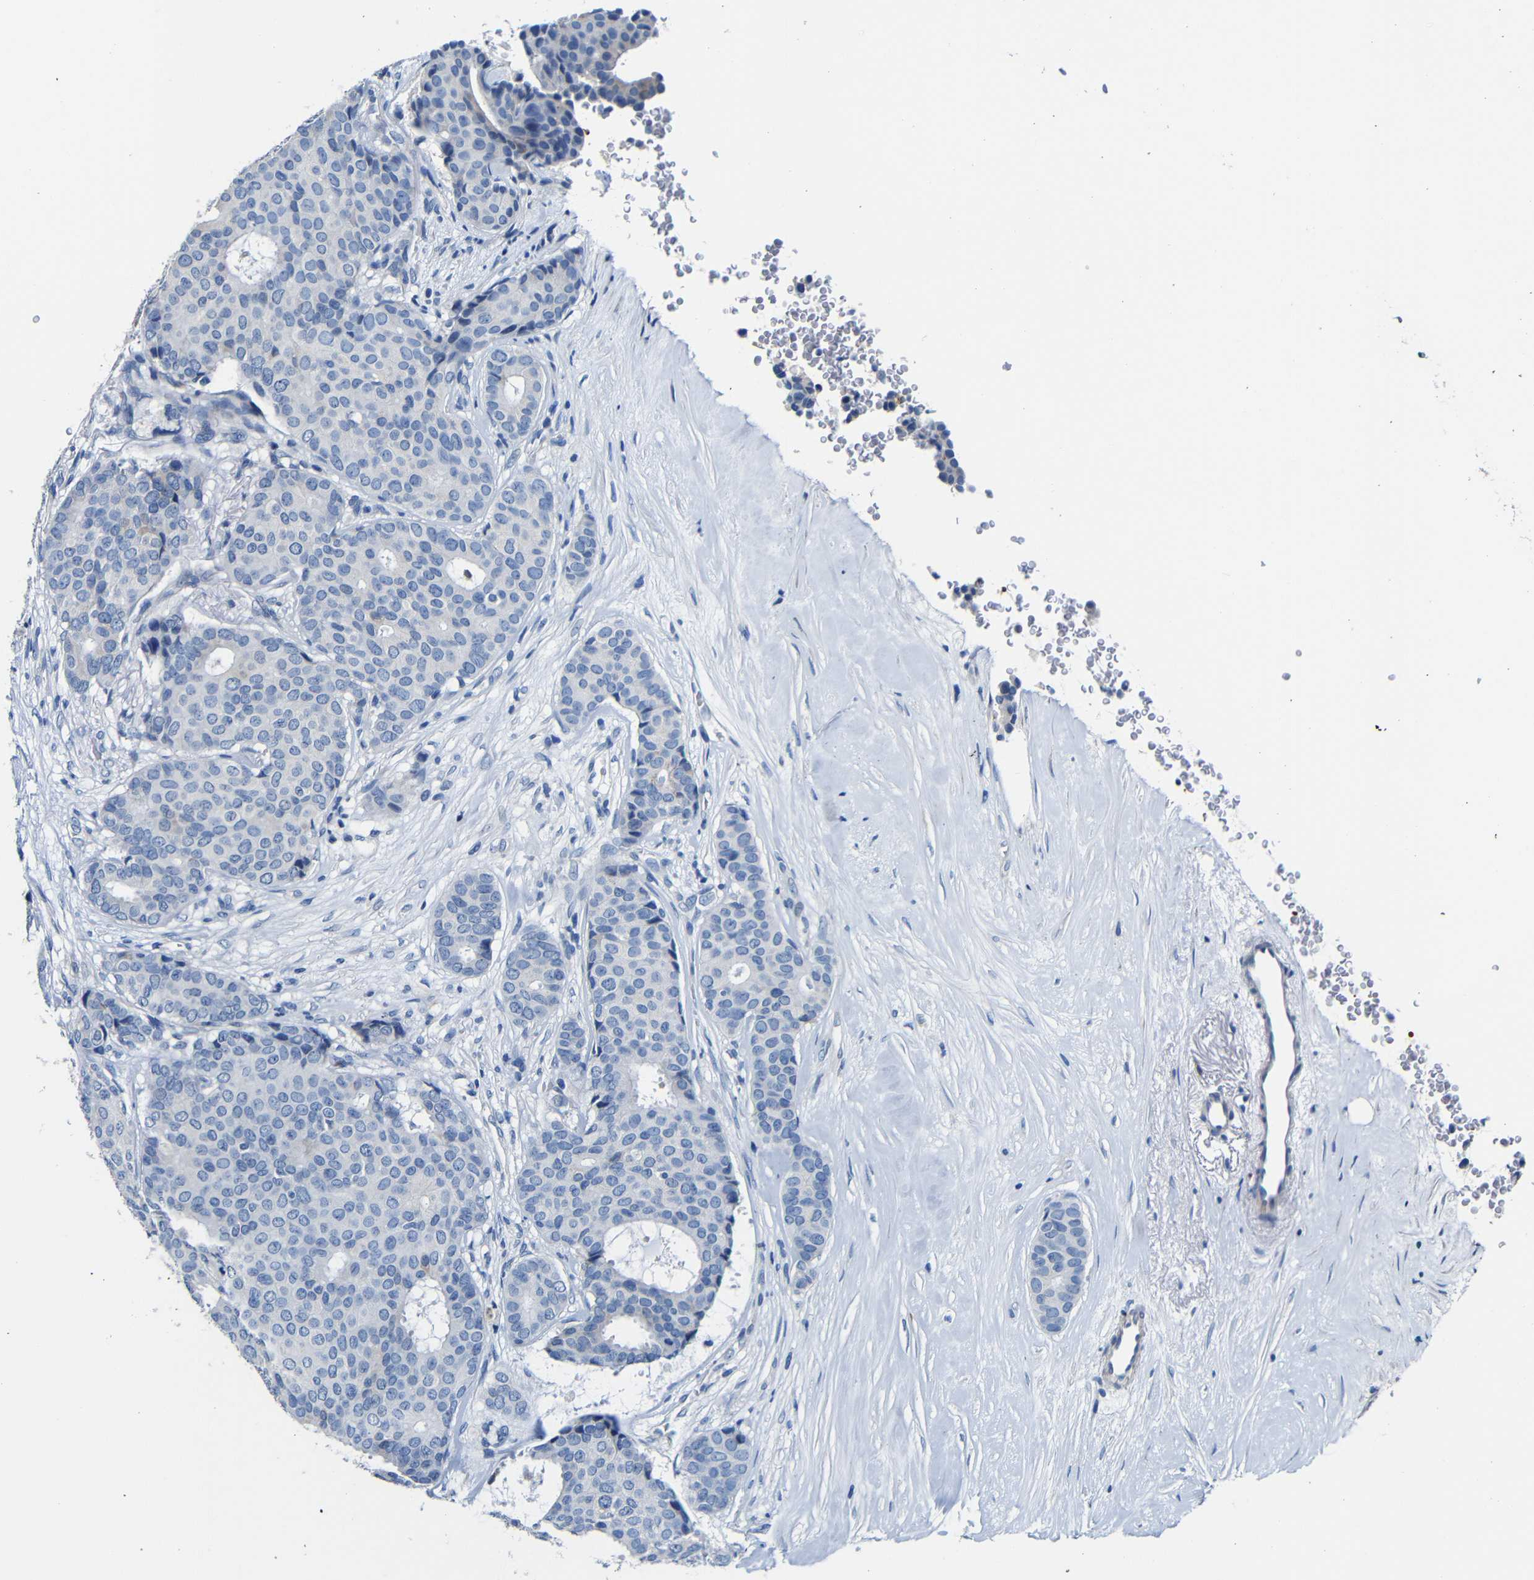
{"staining": {"intensity": "negative", "quantity": "none", "location": "none"}, "tissue": "breast cancer", "cell_type": "Tumor cells", "image_type": "cancer", "snomed": [{"axis": "morphology", "description": "Duct carcinoma"}, {"axis": "topography", "description": "Breast"}], "caption": "This is an immunohistochemistry micrograph of human infiltrating ductal carcinoma (breast). There is no staining in tumor cells.", "gene": "TNFAIP1", "patient": {"sex": "female", "age": 75}}